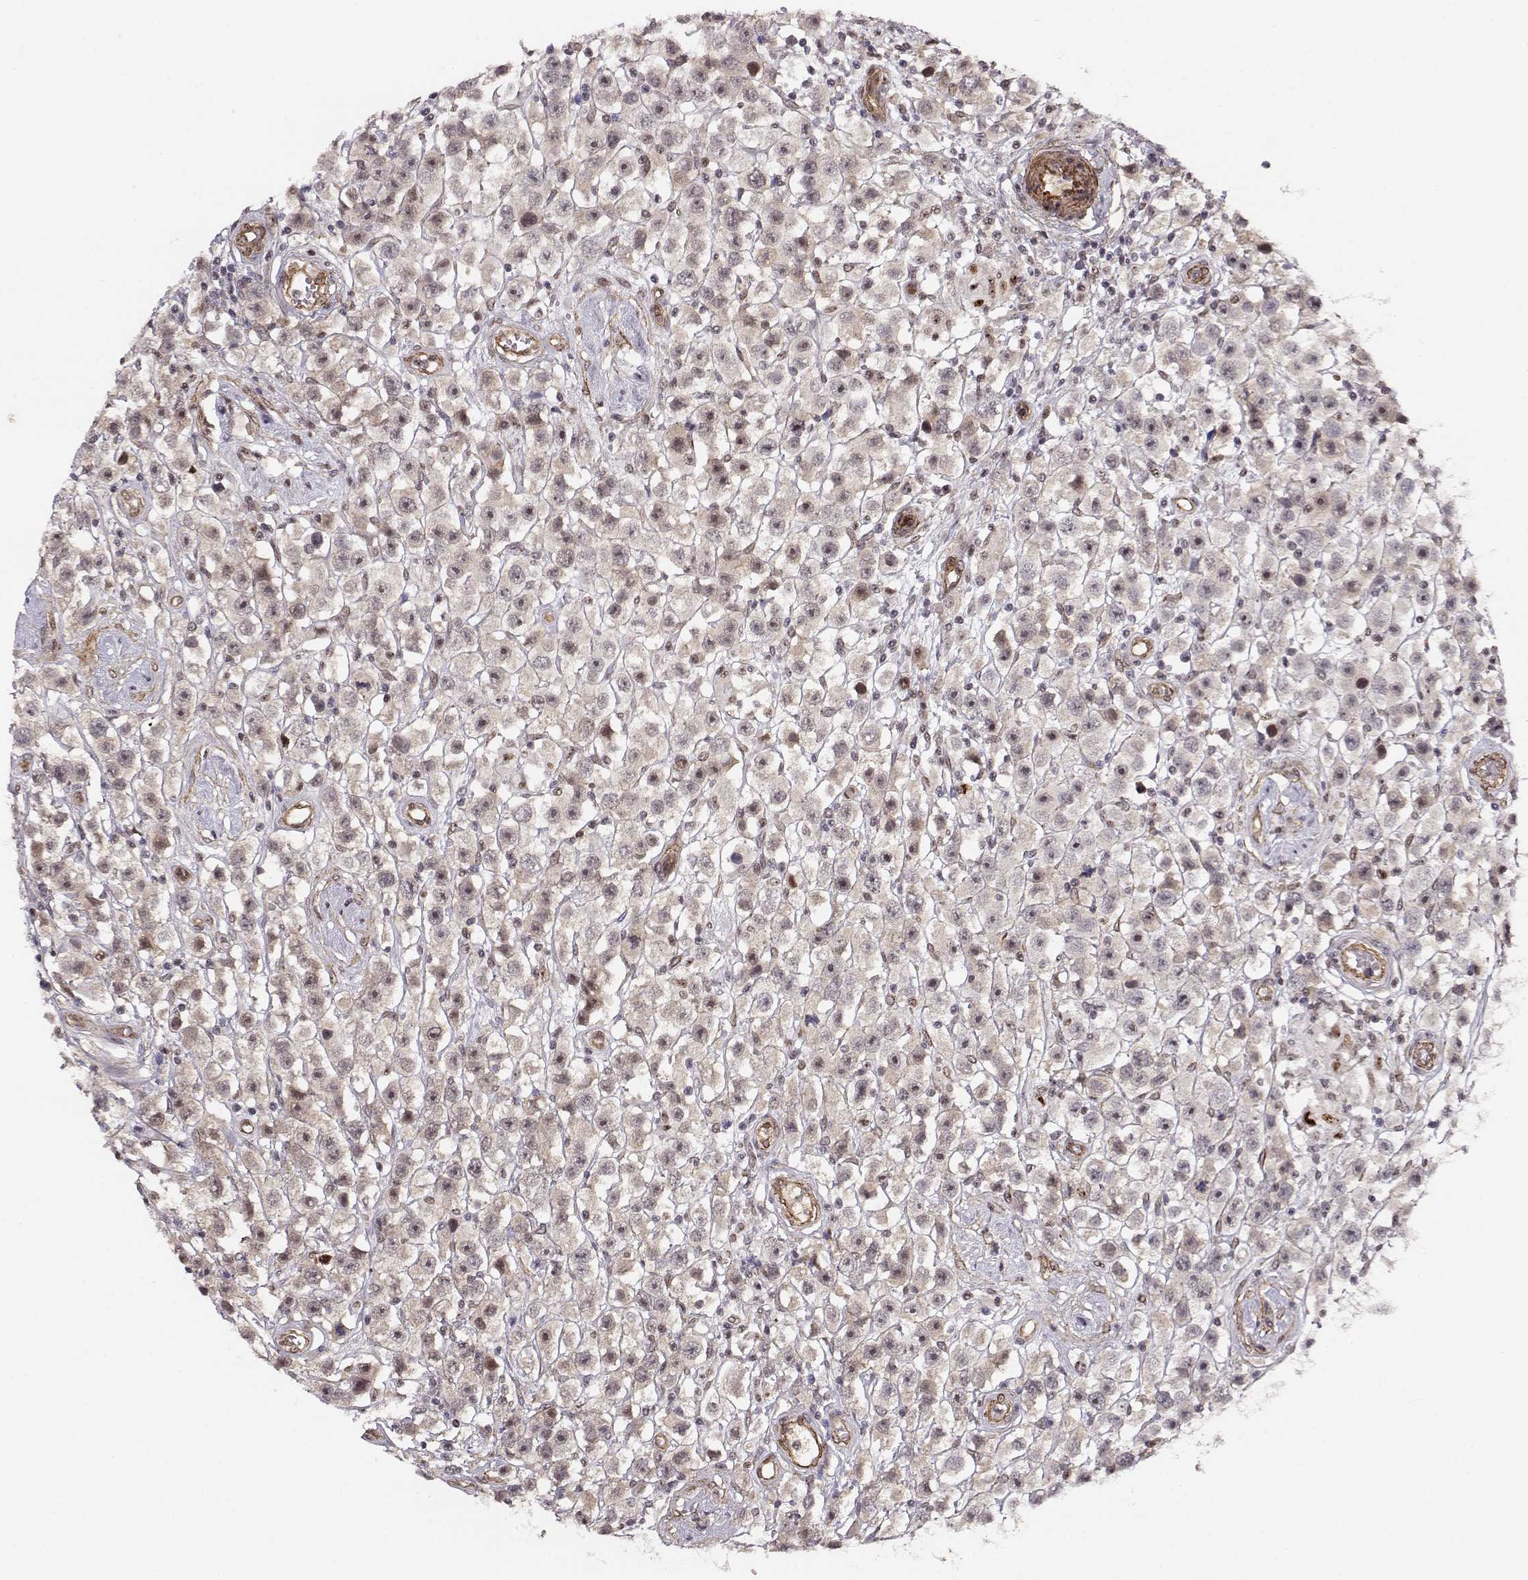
{"staining": {"intensity": "weak", "quantity": "<25%", "location": "nuclear"}, "tissue": "testis cancer", "cell_type": "Tumor cells", "image_type": "cancer", "snomed": [{"axis": "morphology", "description": "Seminoma, NOS"}, {"axis": "topography", "description": "Testis"}], "caption": "Human testis cancer stained for a protein using immunohistochemistry shows no expression in tumor cells.", "gene": "CIR1", "patient": {"sex": "male", "age": 45}}